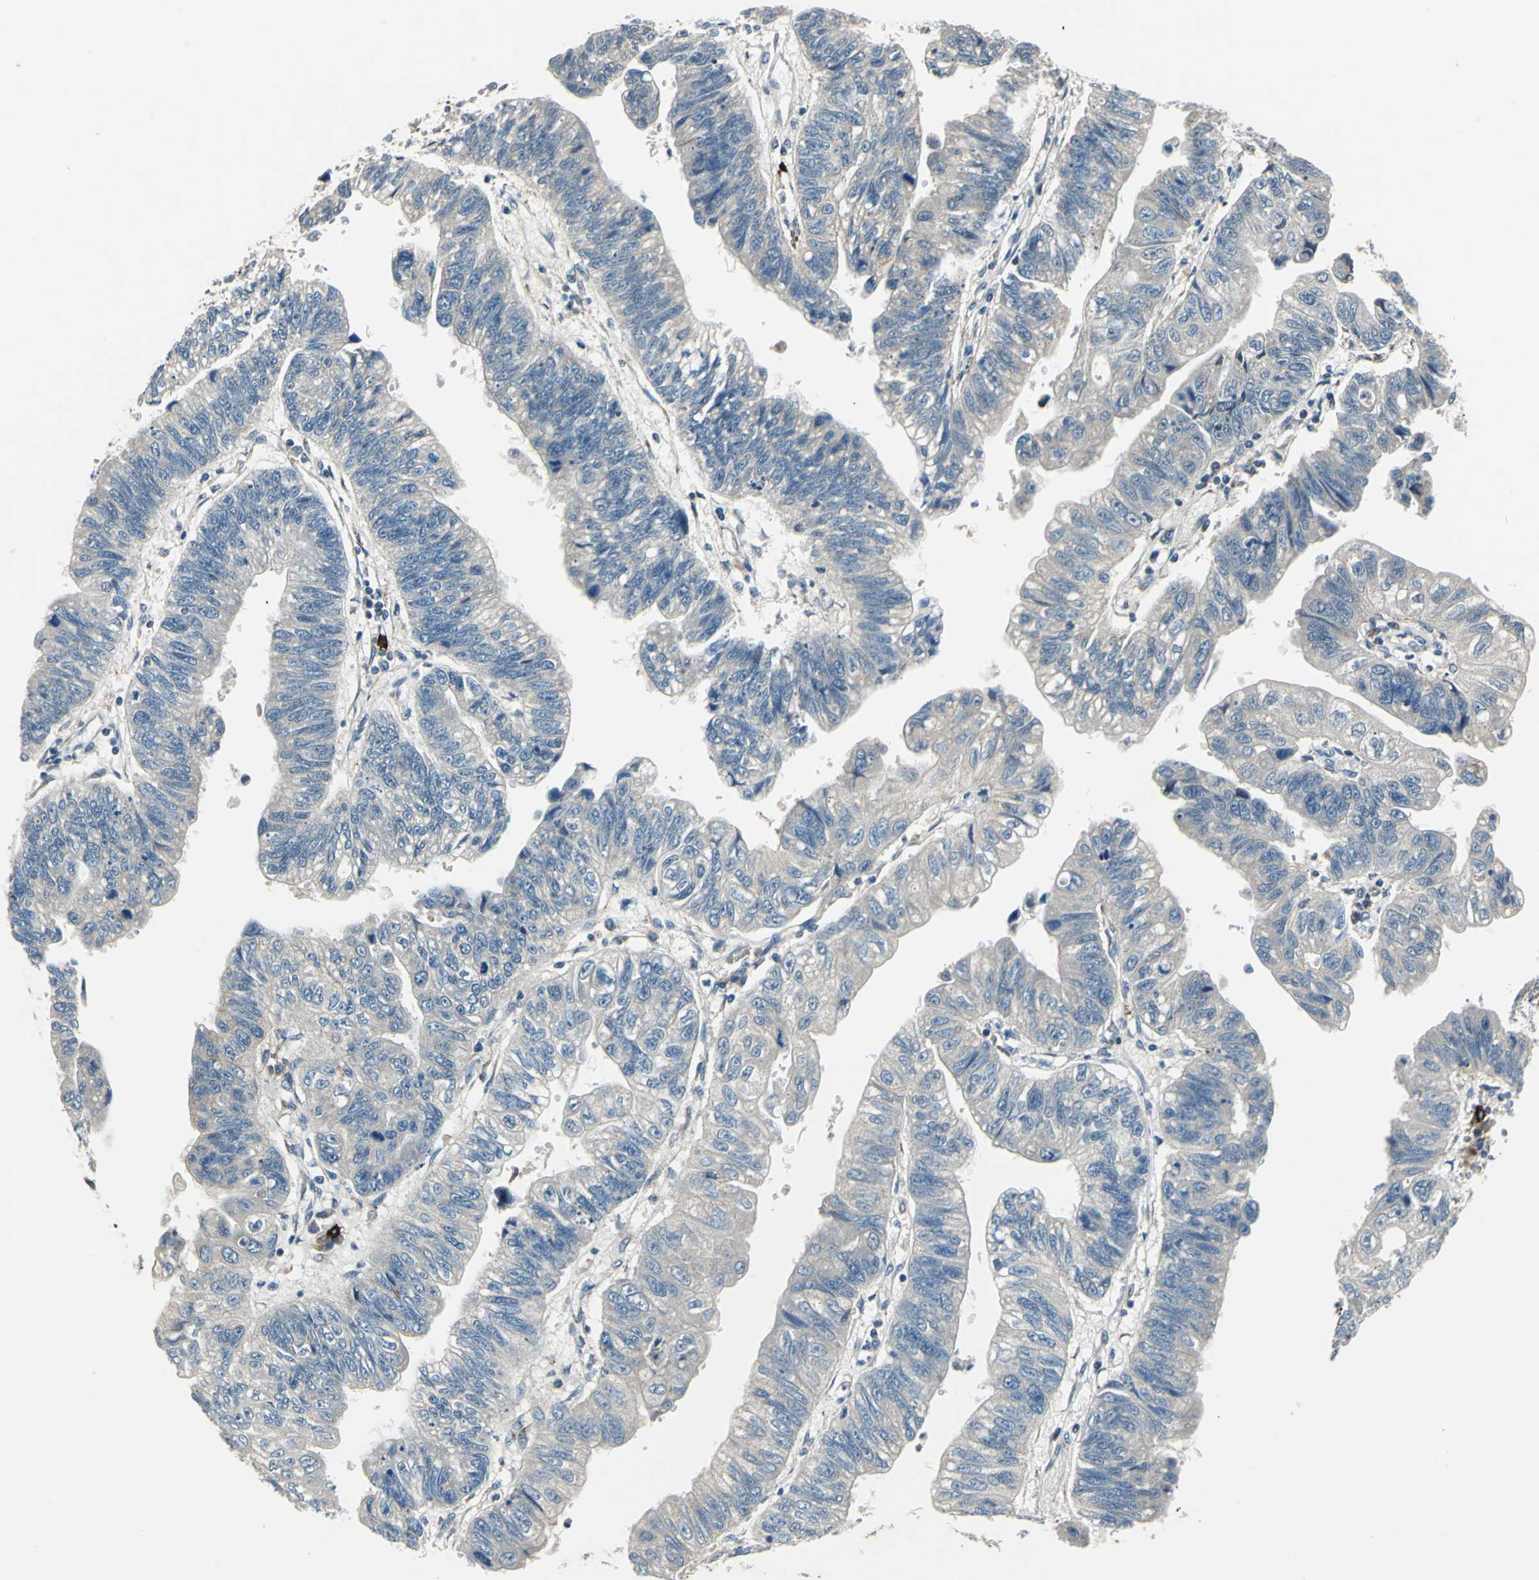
{"staining": {"intensity": "weak", "quantity": "<25%", "location": "cytoplasmic/membranous"}, "tissue": "stomach cancer", "cell_type": "Tumor cells", "image_type": "cancer", "snomed": [{"axis": "morphology", "description": "Adenocarcinoma, NOS"}, {"axis": "topography", "description": "Stomach"}], "caption": "Tumor cells are negative for brown protein staining in stomach cancer (adenocarcinoma).", "gene": "SLC19A2", "patient": {"sex": "male", "age": 59}}